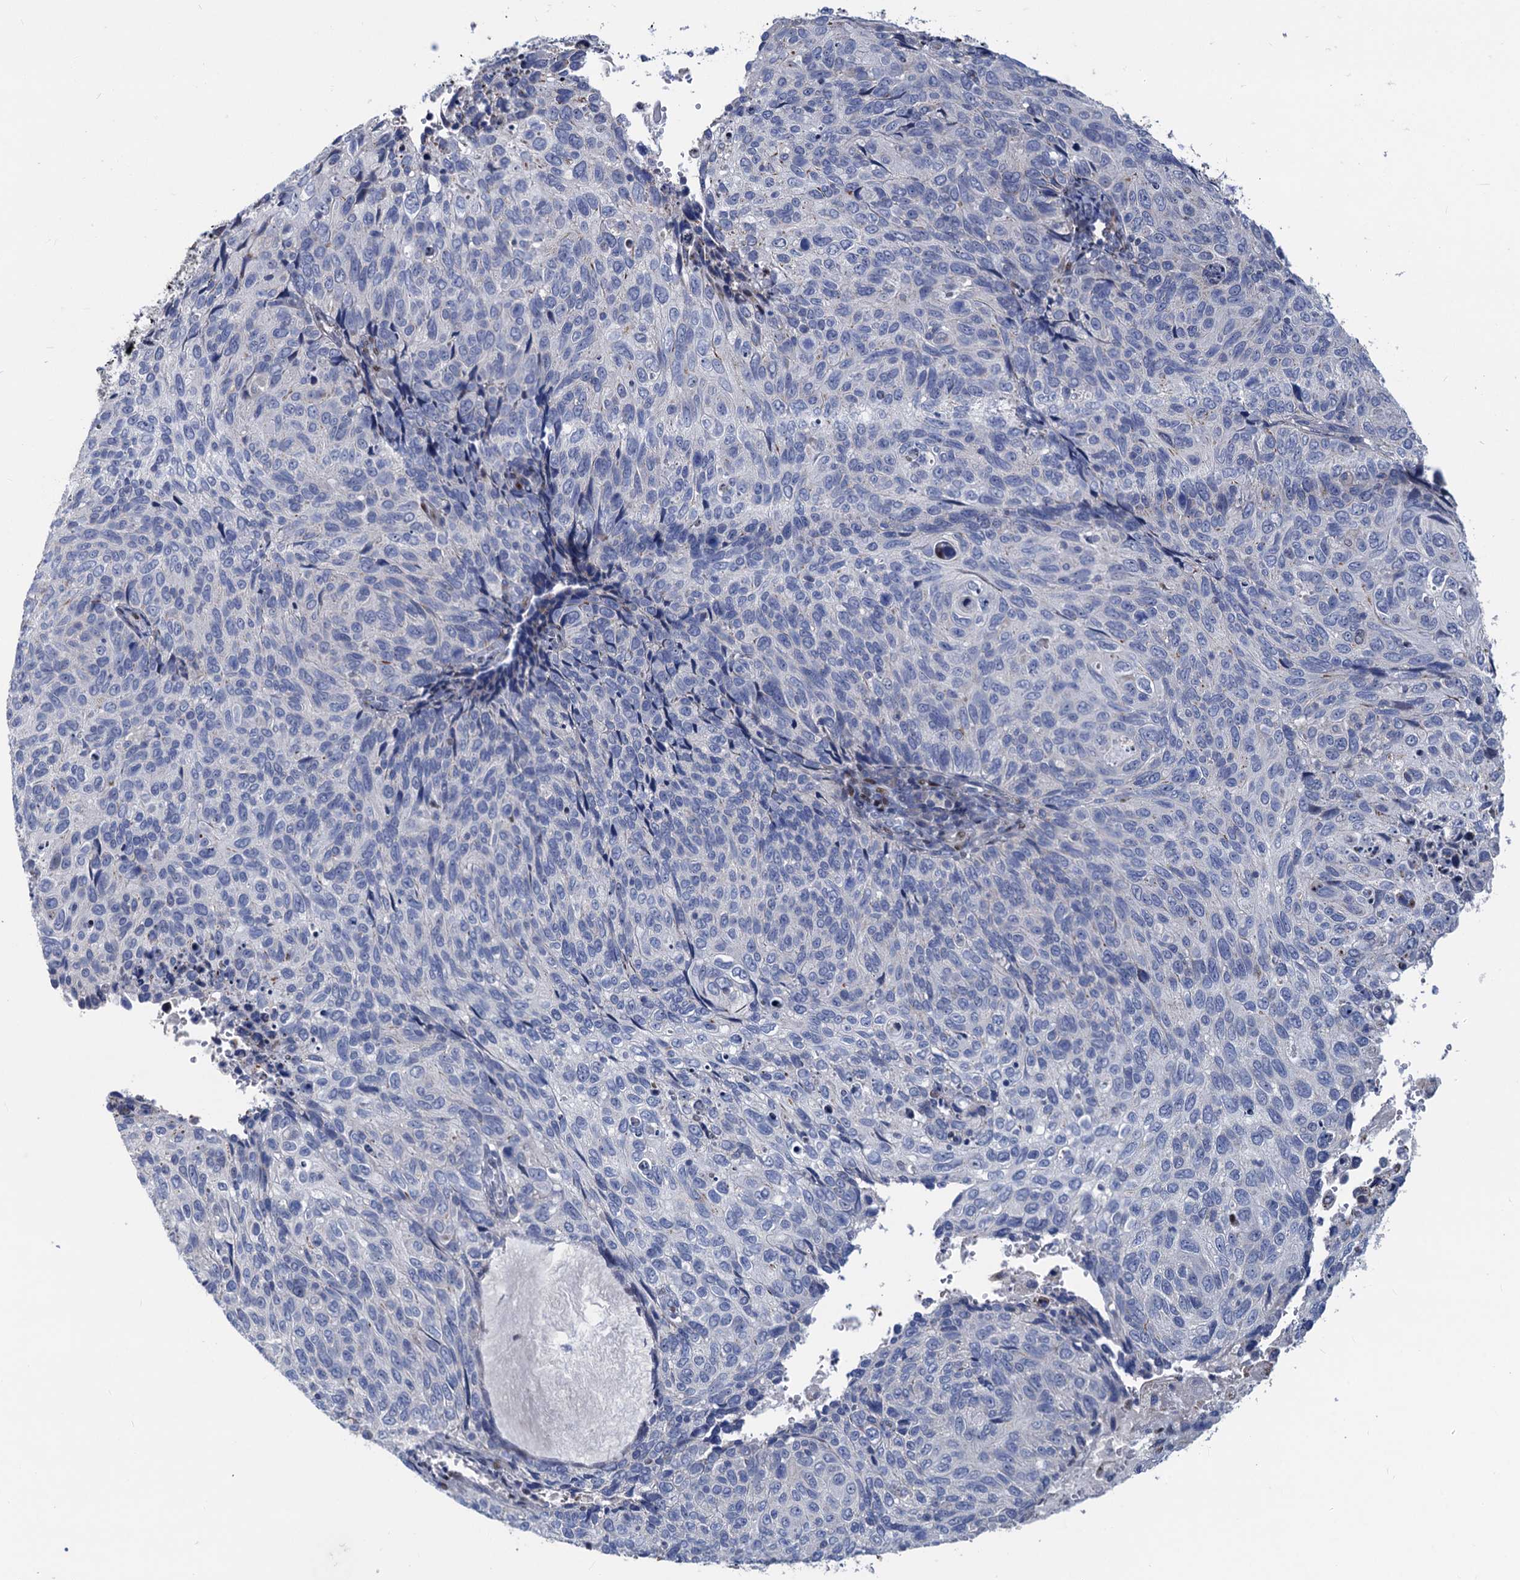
{"staining": {"intensity": "negative", "quantity": "none", "location": "none"}, "tissue": "cervical cancer", "cell_type": "Tumor cells", "image_type": "cancer", "snomed": [{"axis": "morphology", "description": "Squamous cell carcinoma, NOS"}, {"axis": "topography", "description": "Cervix"}], "caption": "An IHC image of cervical cancer (squamous cell carcinoma) is shown. There is no staining in tumor cells of cervical cancer (squamous cell carcinoma).", "gene": "ESYT3", "patient": {"sex": "female", "age": 70}}